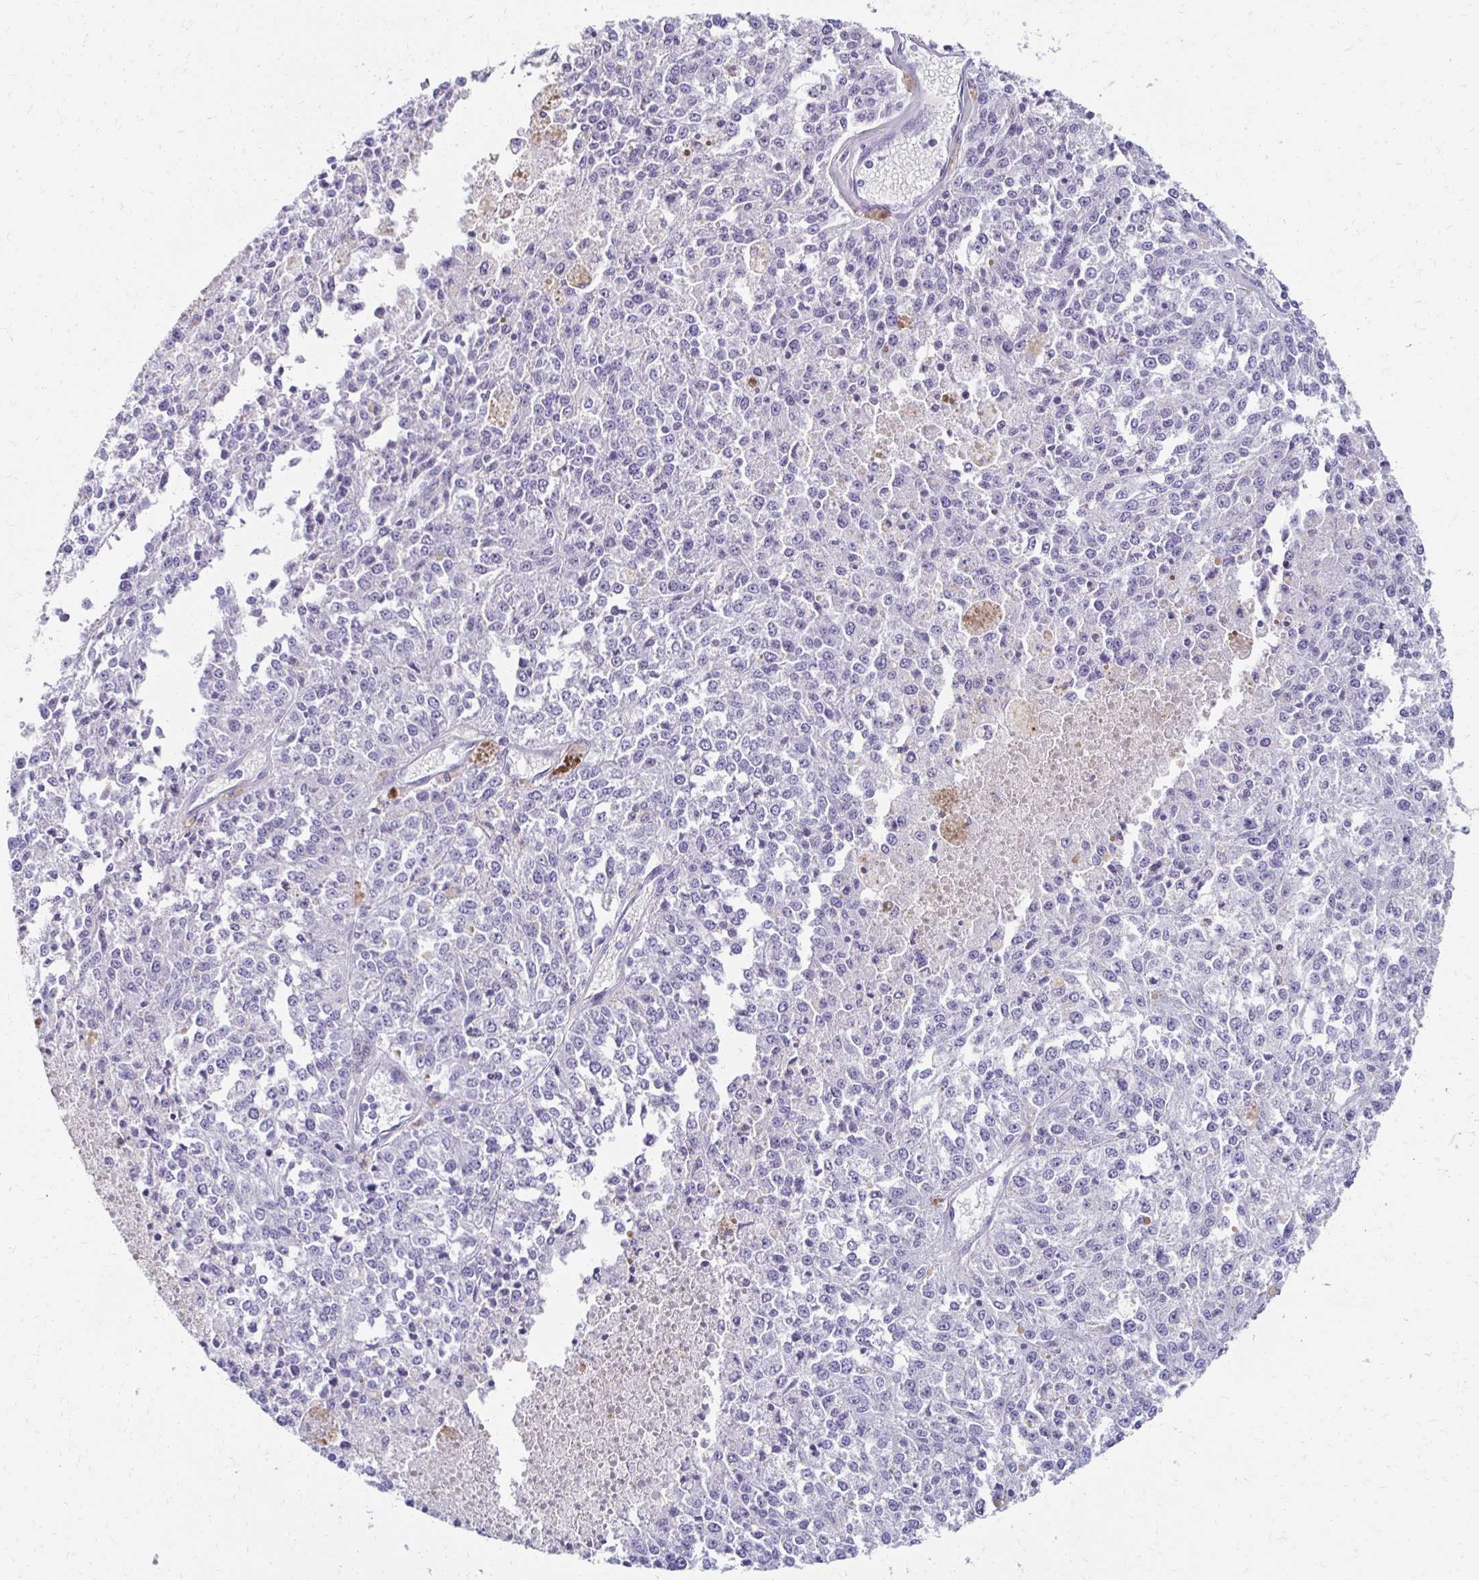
{"staining": {"intensity": "negative", "quantity": "none", "location": "none"}, "tissue": "melanoma", "cell_type": "Tumor cells", "image_type": "cancer", "snomed": [{"axis": "morphology", "description": "Malignant melanoma, Metastatic site"}, {"axis": "topography", "description": "Lymph node"}], "caption": "Tumor cells are negative for protein expression in human melanoma.", "gene": "TMEM54", "patient": {"sex": "female", "age": 64}}